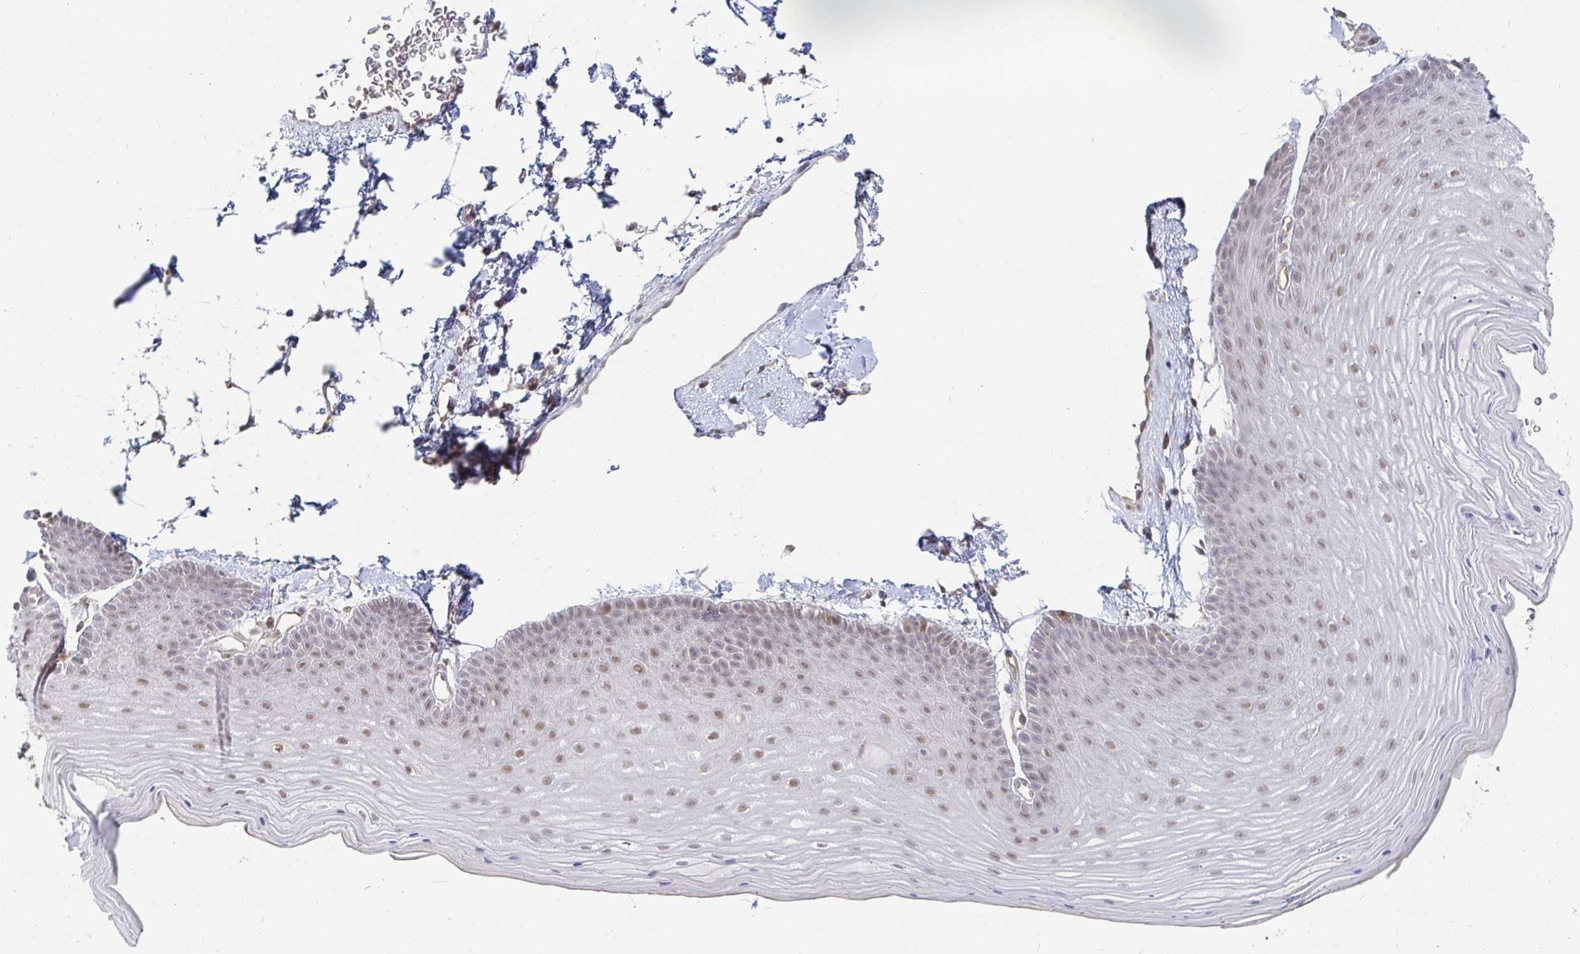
{"staining": {"intensity": "weak", "quantity": "25%-75%", "location": "nuclear"}, "tissue": "skin", "cell_type": "Epidermal cells", "image_type": "normal", "snomed": [{"axis": "morphology", "description": "Normal tissue, NOS"}, {"axis": "topography", "description": "Anal"}], "caption": "Brown immunohistochemical staining in unremarkable human skin exhibits weak nuclear expression in about 25%-75% of epidermal cells. (DAB (3,3'-diaminobenzidine) IHC, brown staining for protein, blue staining for nuclei).", "gene": "MEIS1", "patient": {"sex": "male", "age": 53}}